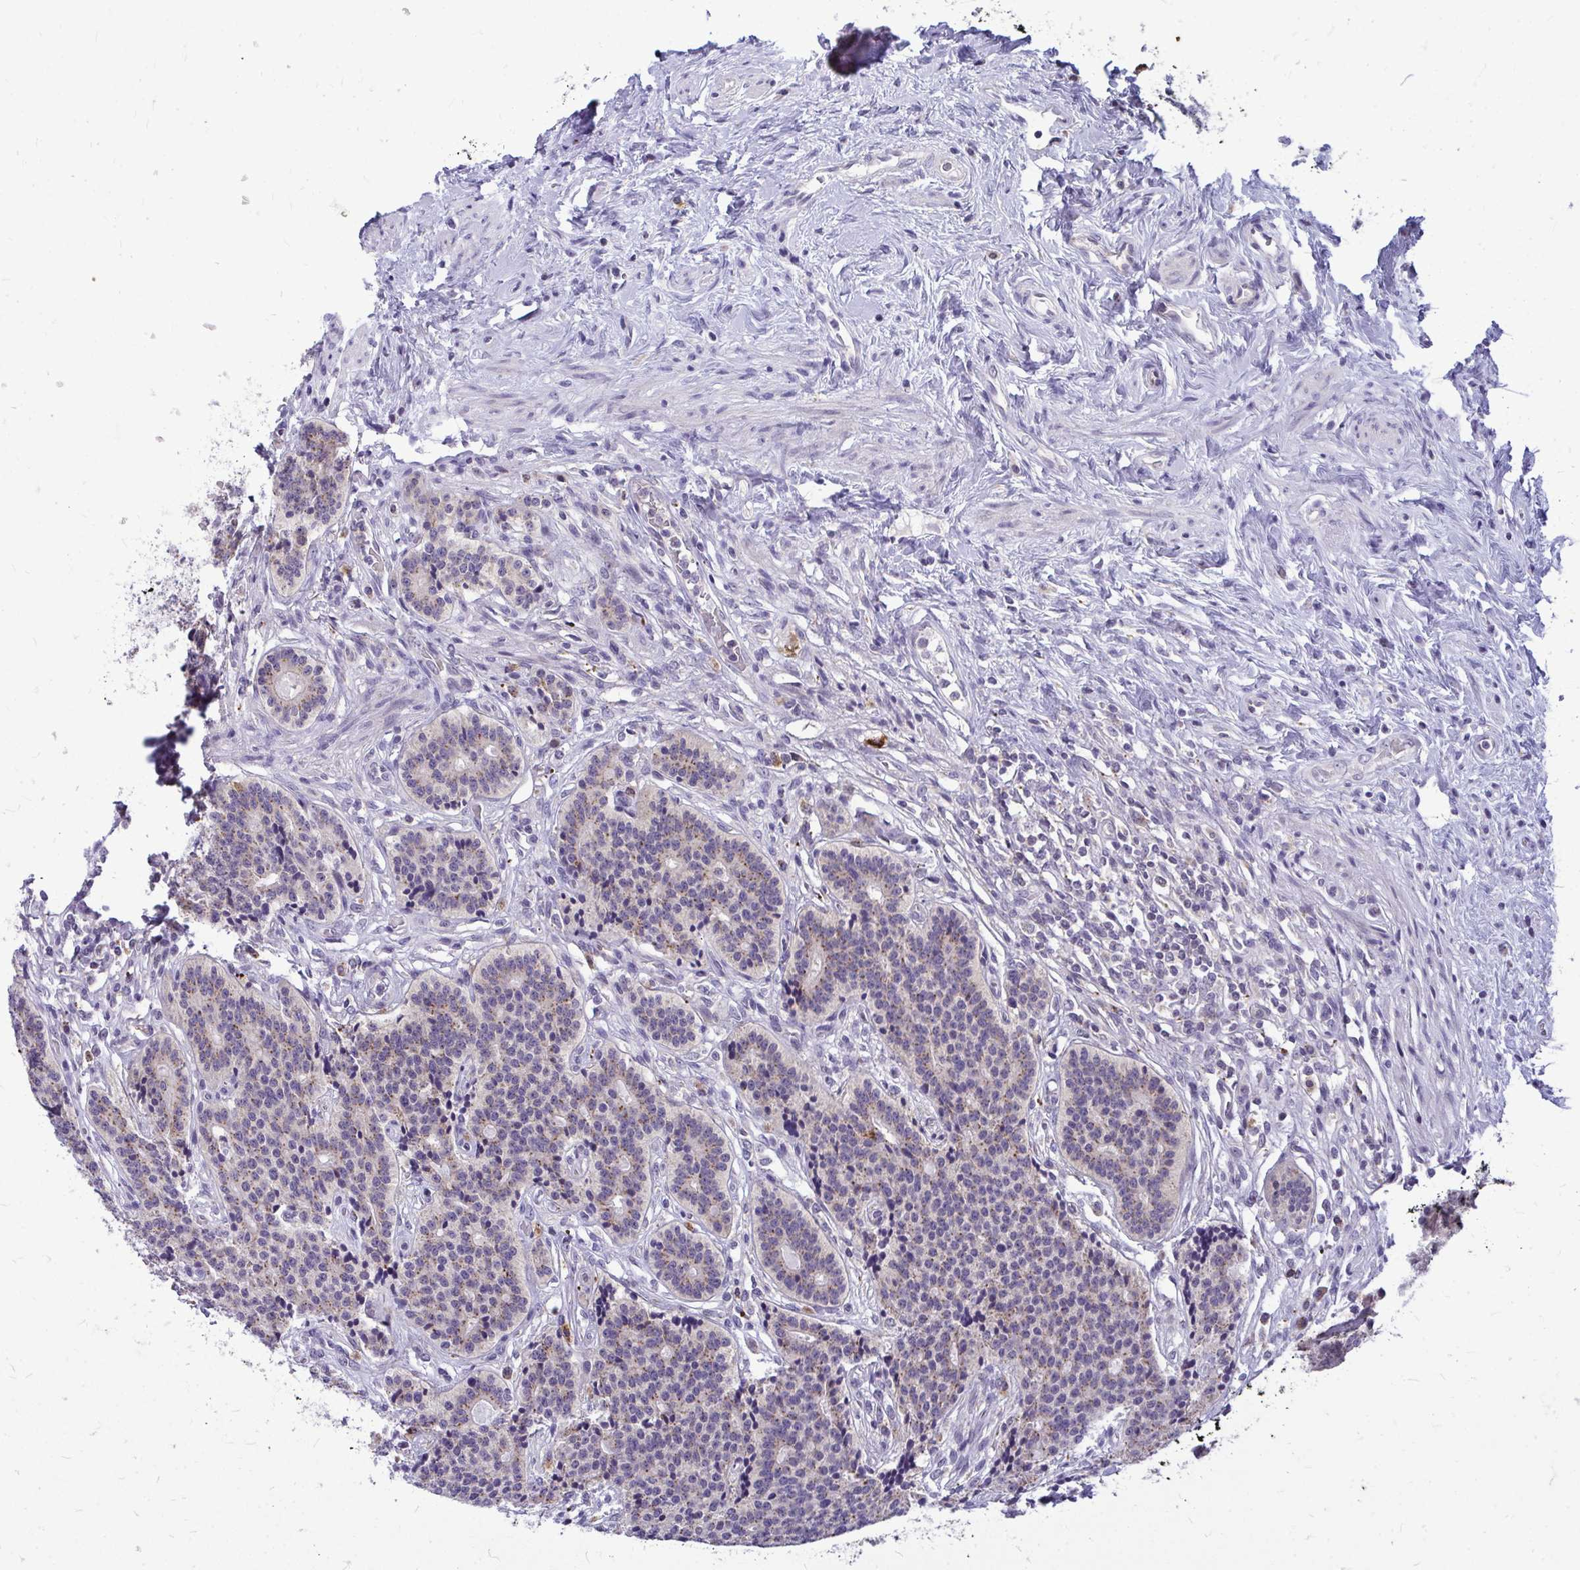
{"staining": {"intensity": "weak", "quantity": "25%-75%", "location": "cytoplasmic/membranous"}, "tissue": "carcinoid", "cell_type": "Tumor cells", "image_type": "cancer", "snomed": [{"axis": "morphology", "description": "Carcinoid, malignant, NOS"}, {"axis": "topography", "description": "Small intestine"}], "caption": "Tumor cells show weak cytoplasmic/membranous expression in approximately 25%-75% of cells in malignant carcinoid. (DAB IHC with brightfield microscopy, high magnification).", "gene": "ZSCAN25", "patient": {"sex": "female", "age": 73}}